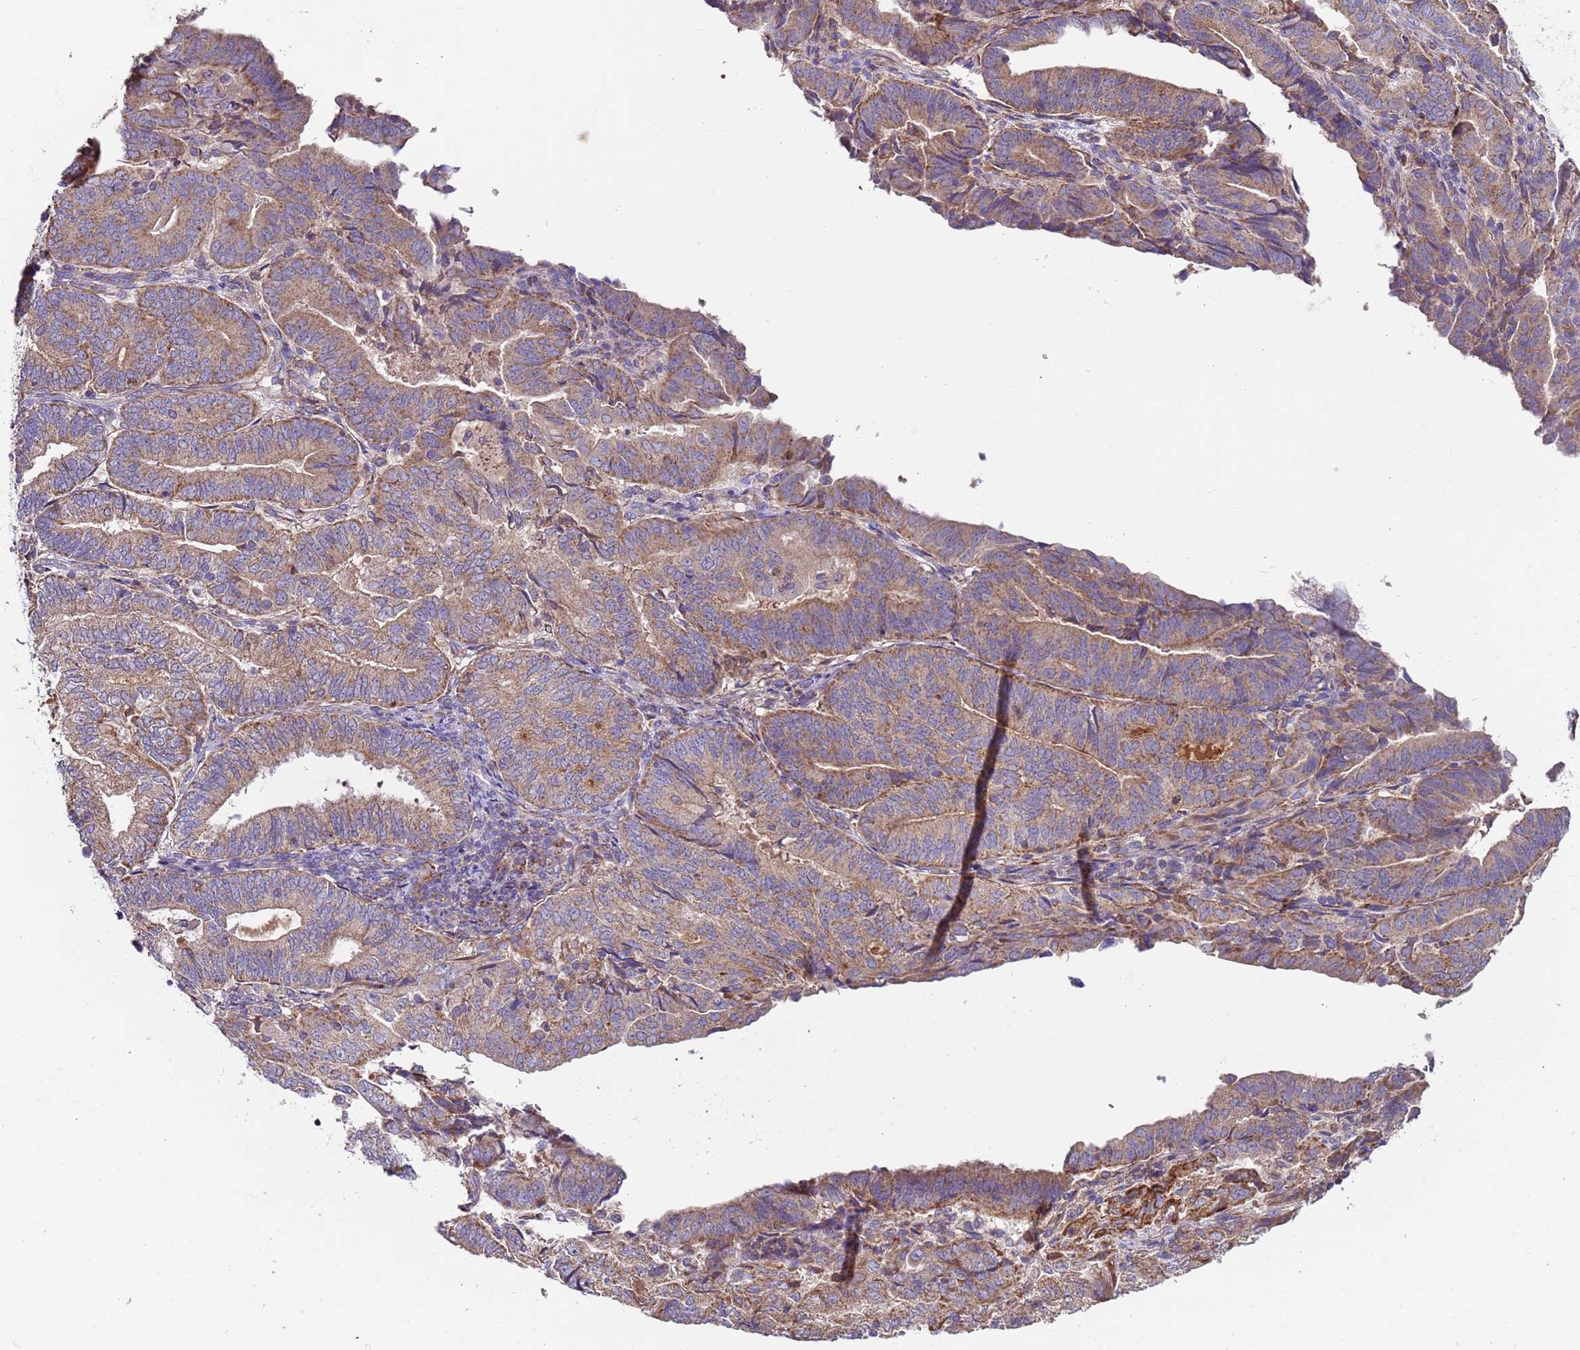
{"staining": {"intensity": "moderate", "quantity": ">75%", "location": "cytoplasmic/membranous"}, "tissue": "endometrial cancer", "cell_type": "Tumor cells", "image_type": "cancer", "snomed": [{"axis": "morphology", "description": "Adenocarcinoma, NOS"}, {"axis": "topography", "description": "Endometrium"}], "caption": "Moderate cytoplasmic/membranous protein staining is present in approximately >75% of tumor cells in endometrial cancer.", "gene": "TMEM126A", "patient": {"sex": "female", "age": 70}}